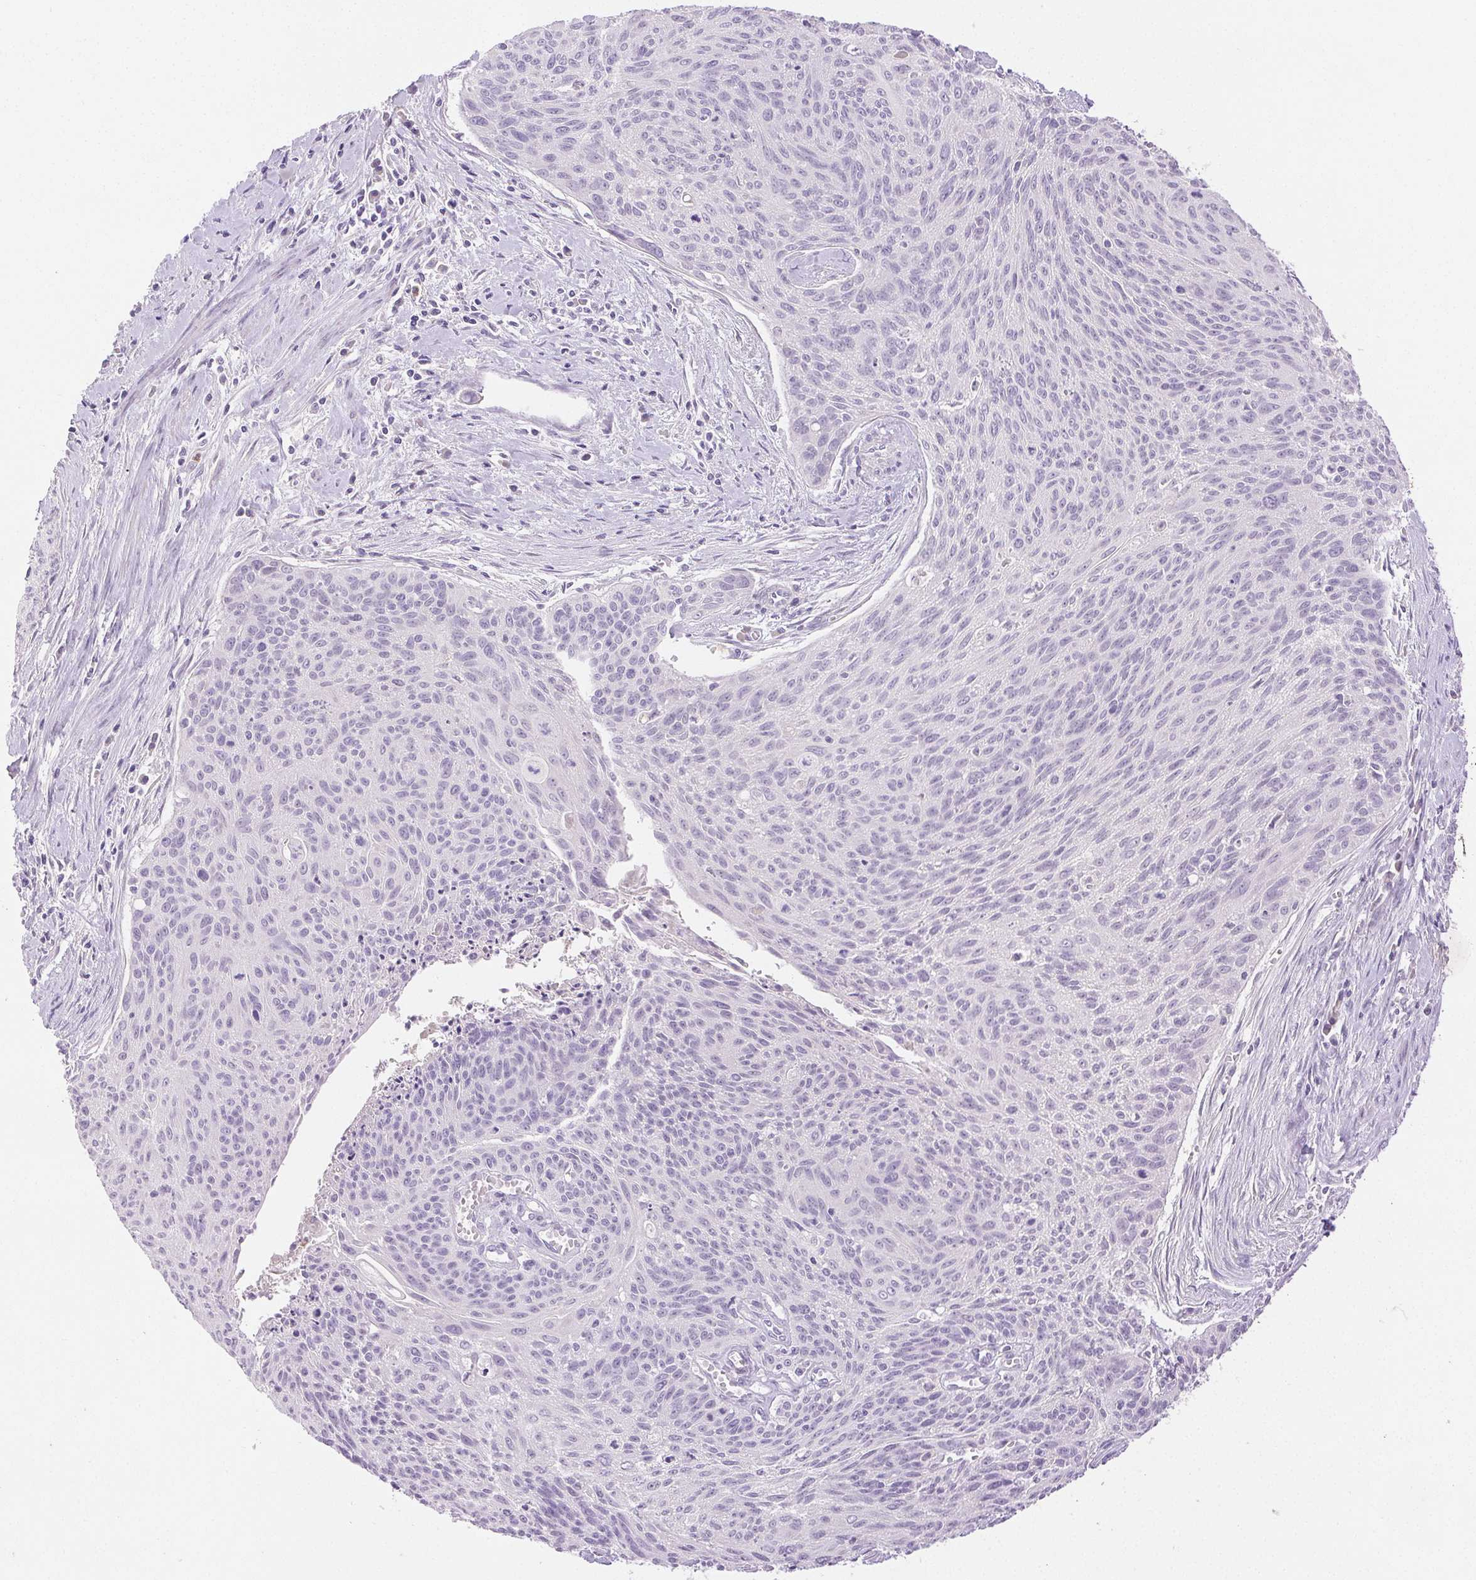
{"staining": {"intensity": "negative", "quantity": "none", "location": "none"}, "tissue": "cervical cancer", "cell_type": "Tumor cells", "image_type": "cancer", "snomed": [{"axis": "morphology", "description": "Squamous cell carcinoma, NOS"}, {"axis": "topography", "description": "Cervix"}], "caption": "Immunohistochemistry photomicrograph of cervical cancer (squamous cell carcinoma) stained for a protein (brown), which exhibits no expression in tumor cells.", "gene": "EMX2", "patient": {"sex": "female", "age": 55}}